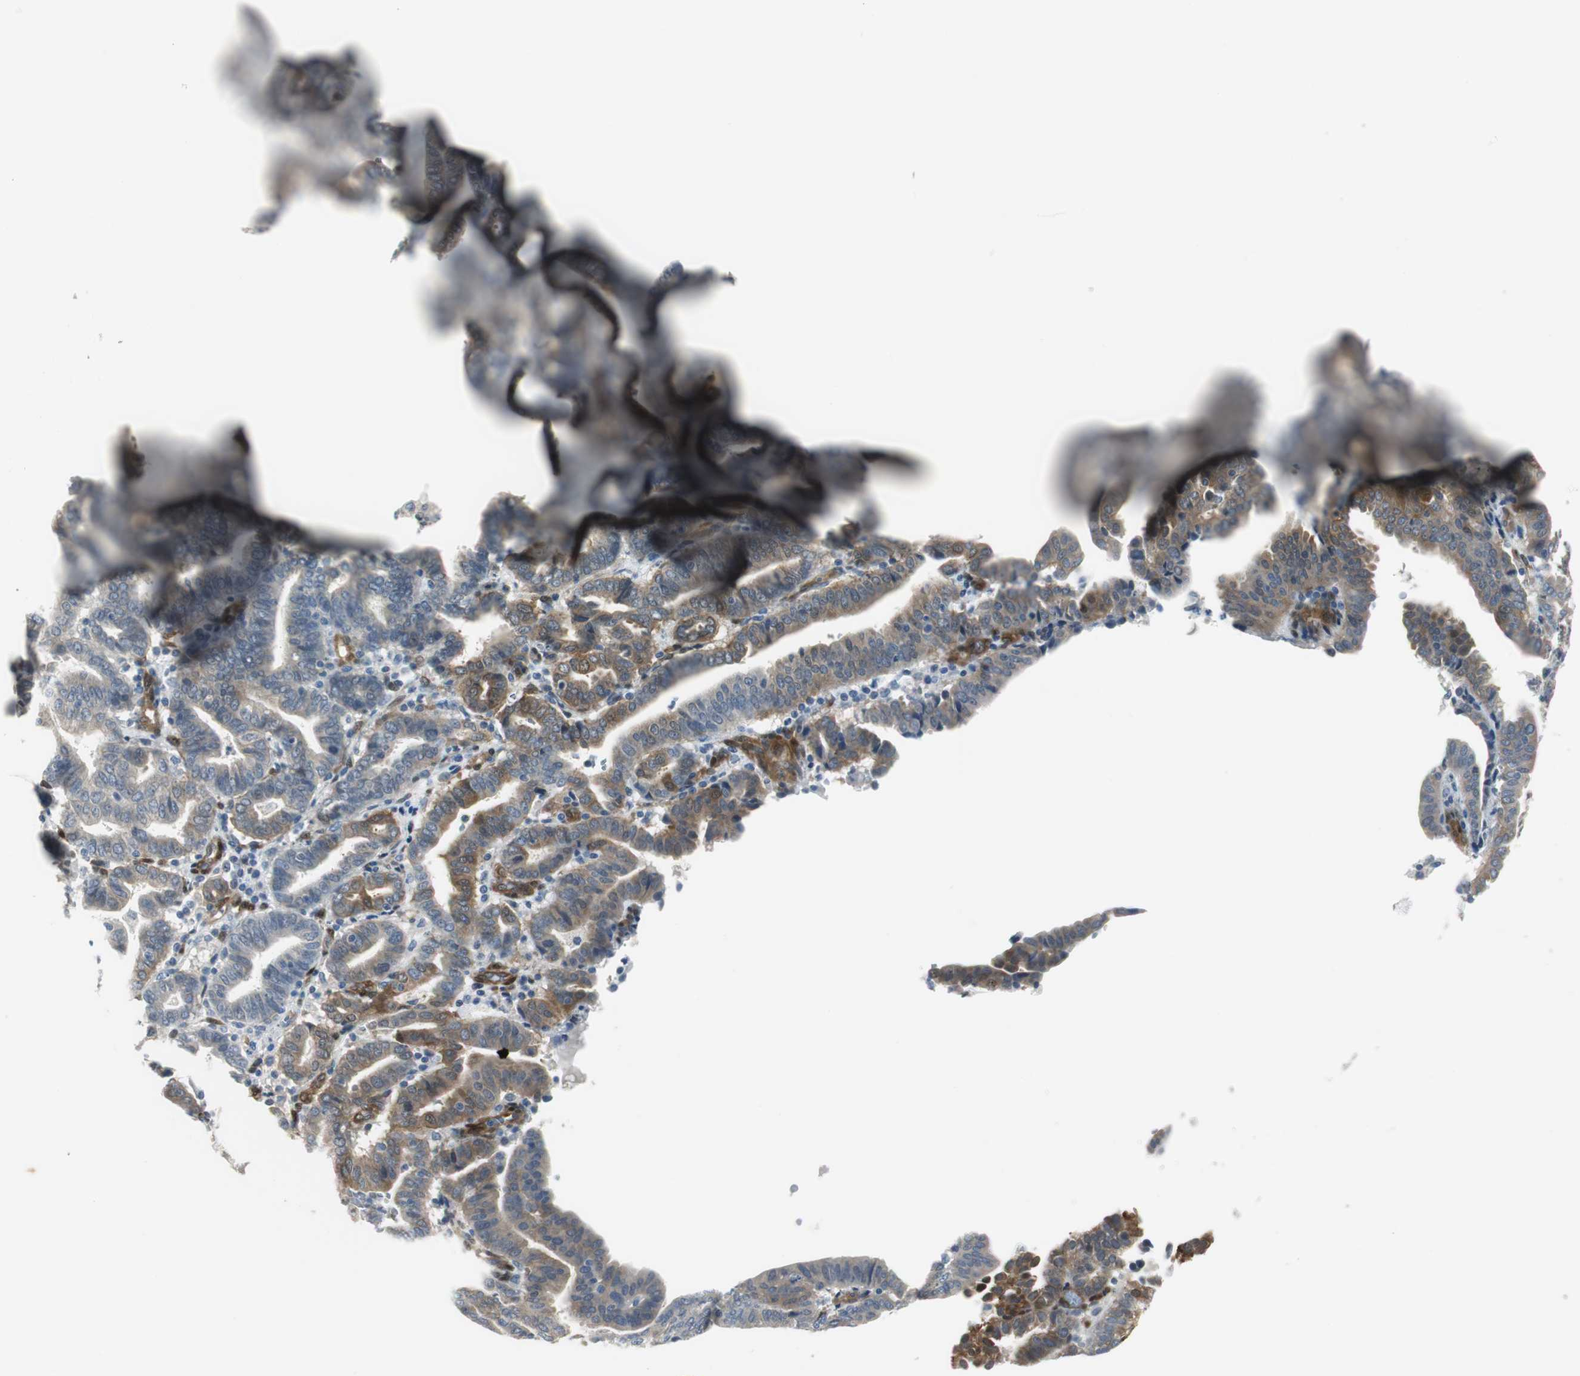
{"staining": {"intensity": "moderate", "quantity": "25%-75%", "location": "cytoplasmic/membranous"}, "tissue": "endometrial cancer", "cell_type": "Tumor cells", "image_type": "cancer", "snomed": [{"axis": "morphology", "description": "Adenocarcinoma, NOS"}, {"axis": "topography", "description": "Uterus"}], "caption": "Immunohistochemistry (IHC) histopathology image of neoplastic tissue: endometrial cancer stained using IHC displays medium levels of moderate protein expression localized specifically in the cytoplasmic/membranous of tumor cells, appearing as a cytoplasmic/membranous brown color.", "gene": "FHL2", "patient": {"sex": "female", "age": 83}}